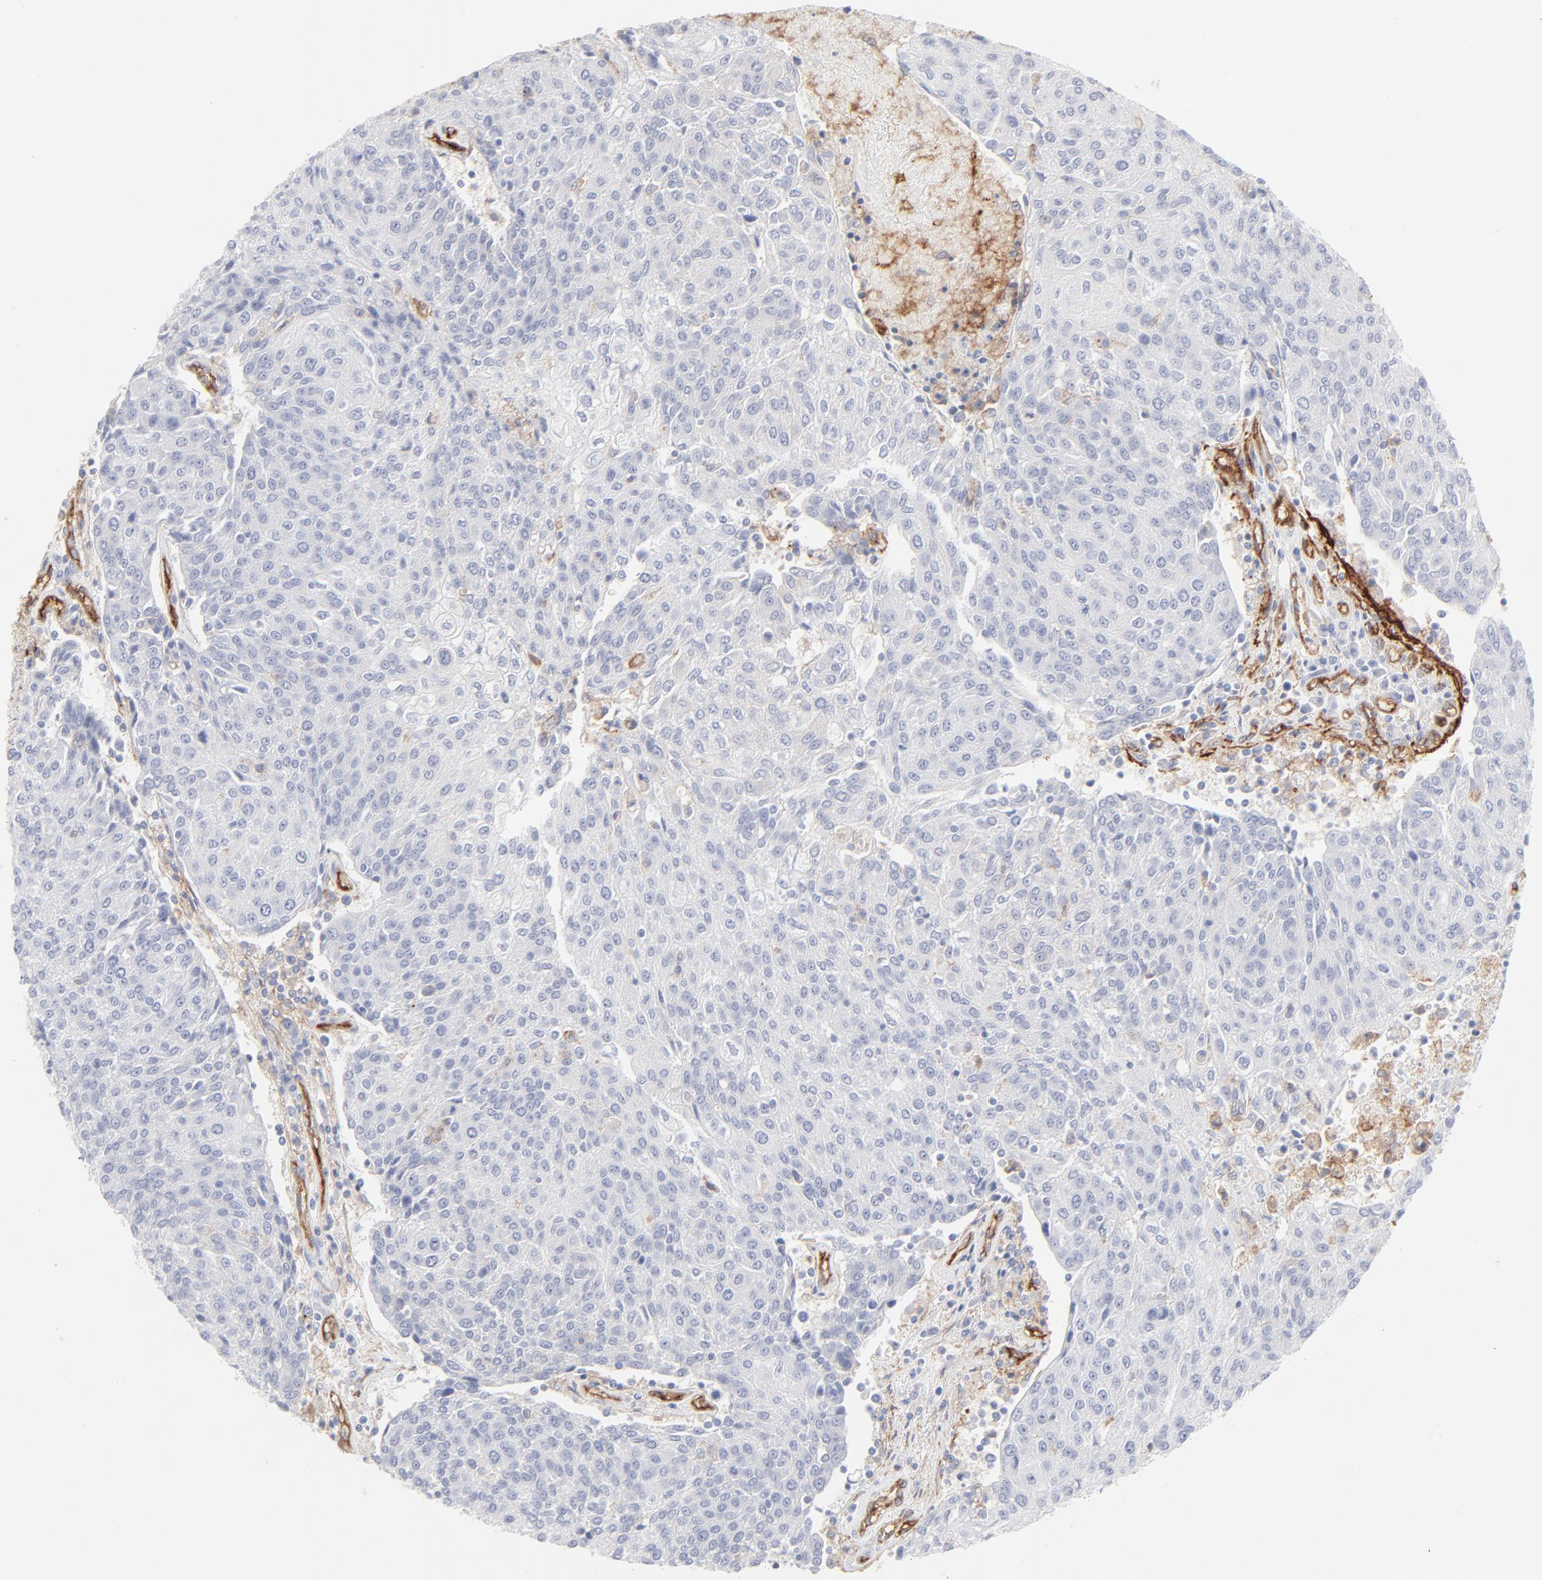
{"staining": {"intensity": "negative", "quantity": "none", "location": "none"}, "tissue": "urothelial cancer", "cell_type": "Tumor cells", "image_type": "cancer", "snomed": [{"axis": "morphology", "description": "Urothelial carcinoma, High grade"}, {"axis": "topography", "description": "Urinary bladder"}], "caption": "Immunohistochemistry of human urothelial cancer demonstrates no staining in tumor cells.", "gene": "ITGA5", "patient": {"sex": "female", "age": 85}}